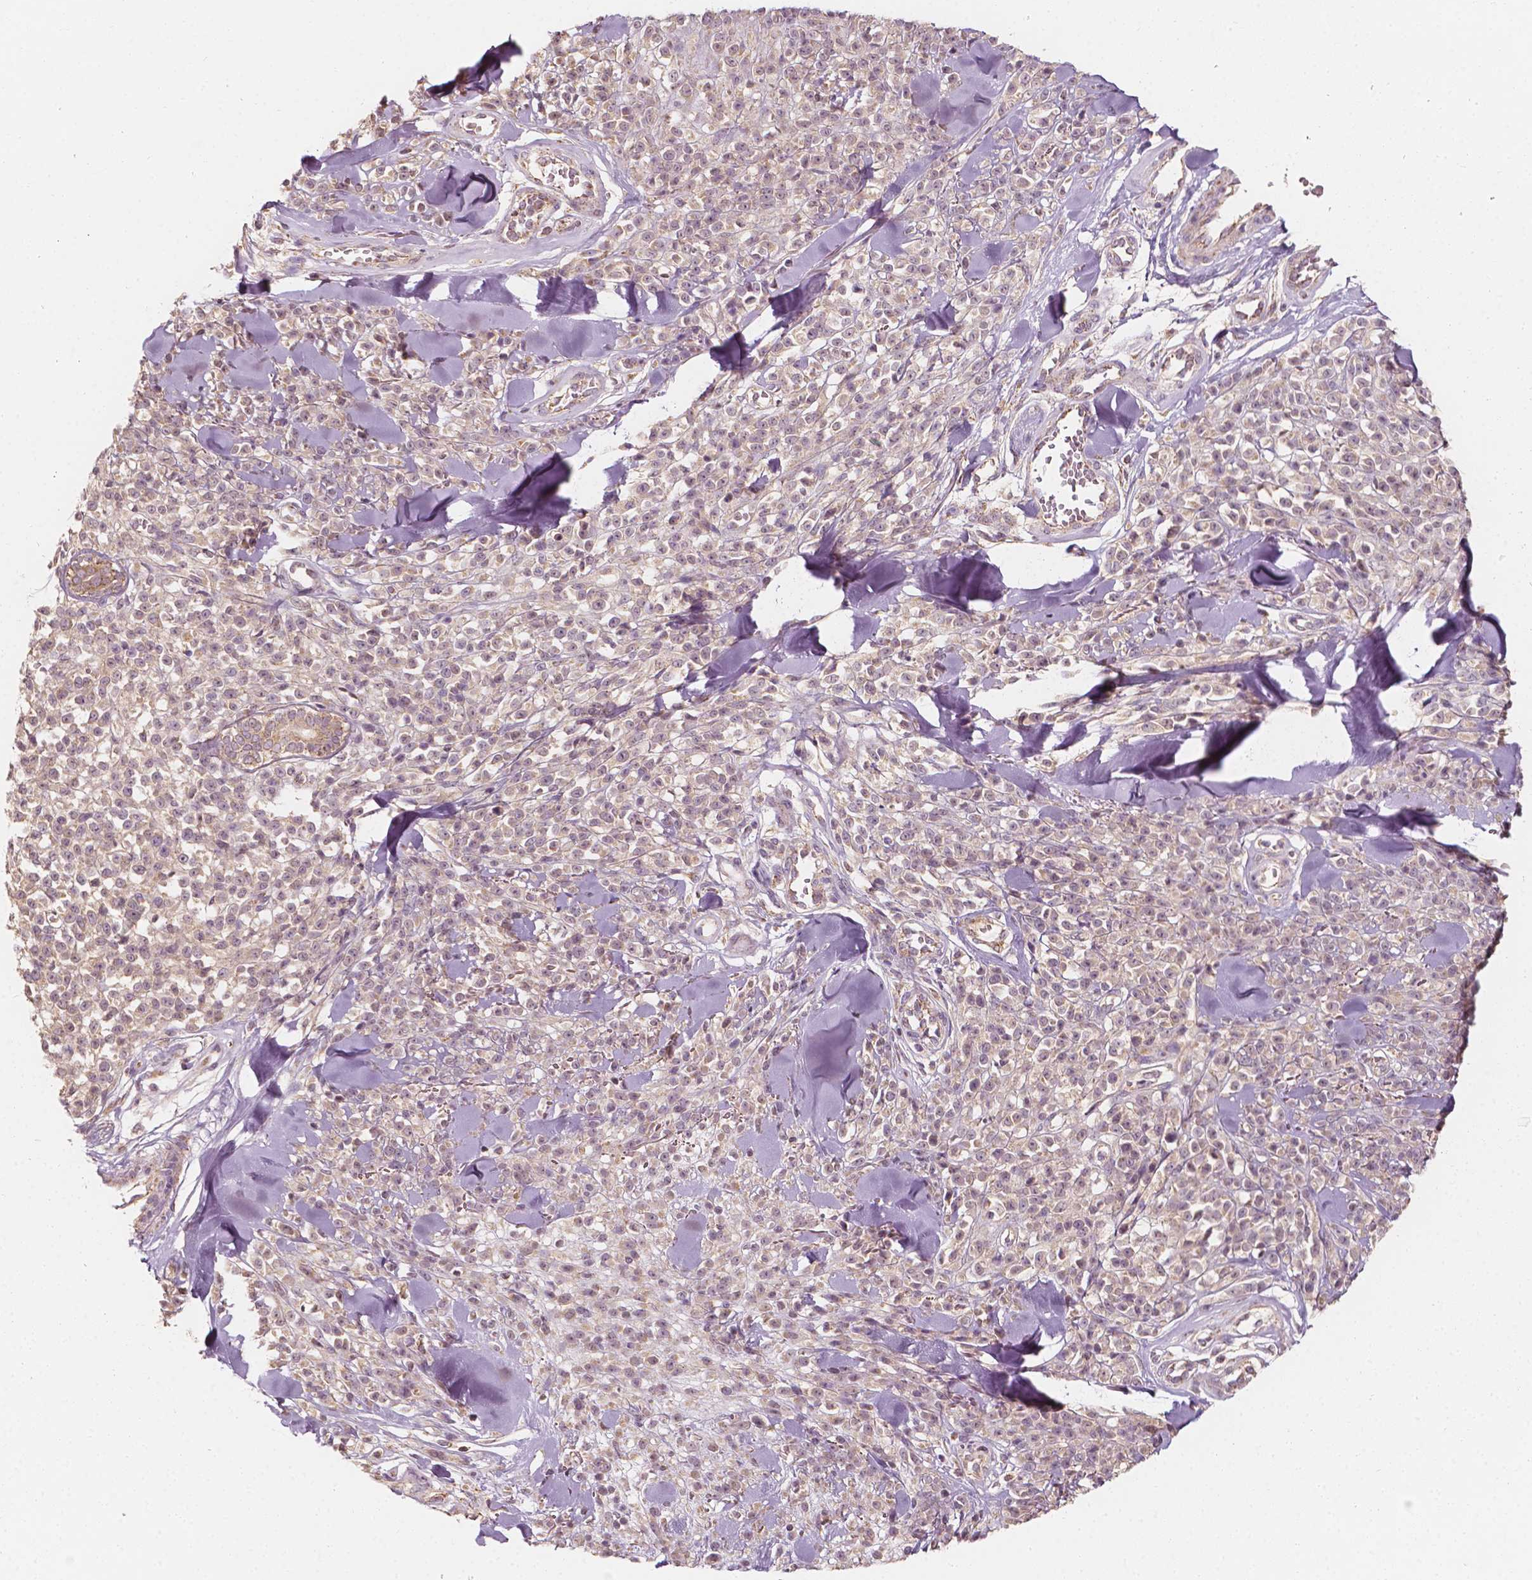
{"staining": {"intensity": "negative", "quantity": "none", "location": "none"}, "tissue": "melanoma", "cell_type": "Tumor cells", "image_type": "cancer", "snomed": [{"axis": "morphology", "description": "Malignant melanoma, NOS"}, {"axis": "topography", "description": "Skin"}, {"axis": "topography", "description": "Skin of trunk"}], "caption": "Histopathology image shows no significant protein expression in tumor cells of malignant melanoma. The staining was performed using DAB (3,3'-diaminobenzidine) to visualize the protein expression in brown, while the nuclei were stained in blue with hematoxylin (Magnification: 20x).", "gene": "SHPK", "patient": {"sex": "male", "age": 74}}